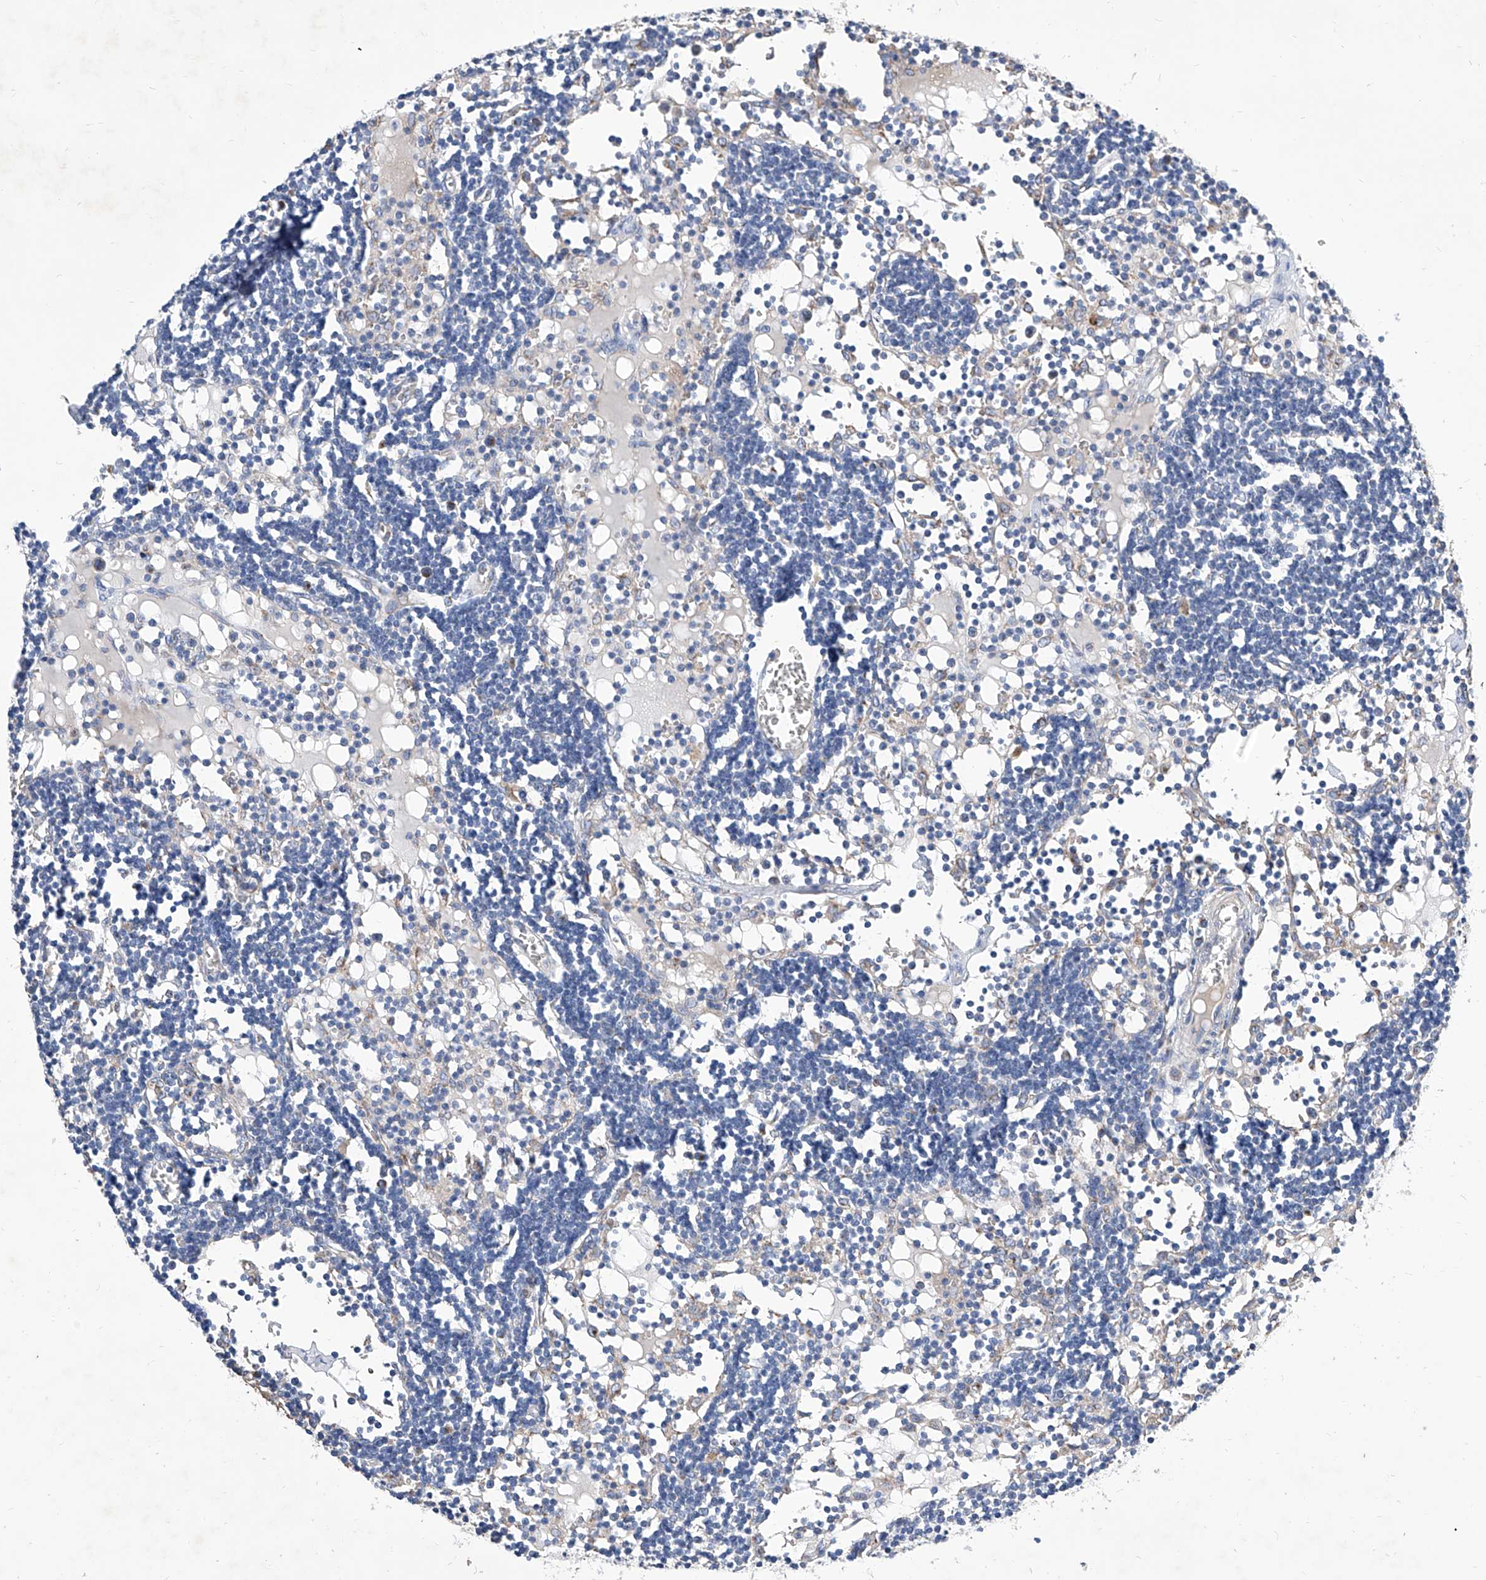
{"staining": {"intensity": "negative", "quantity": "none", "location": "none"}, "tissue": "lymph node", "cell_type": "Germinal center cells", "image_type": "normal", "snomed": [{"axis": "morphology", "description": "Normal tissue, NOS"}, {"axis": "topography", "description": "Lymph node"}], "caption": "Photomicrograph shows no significant protein expression in germinal center cells of benign lymph node. The staining is performed using DAB brown chromogen with nuclei counter-stained in using hematoxylin.", "gene": "TJAP1", "patient": {"sex": "female", "age": 11}}